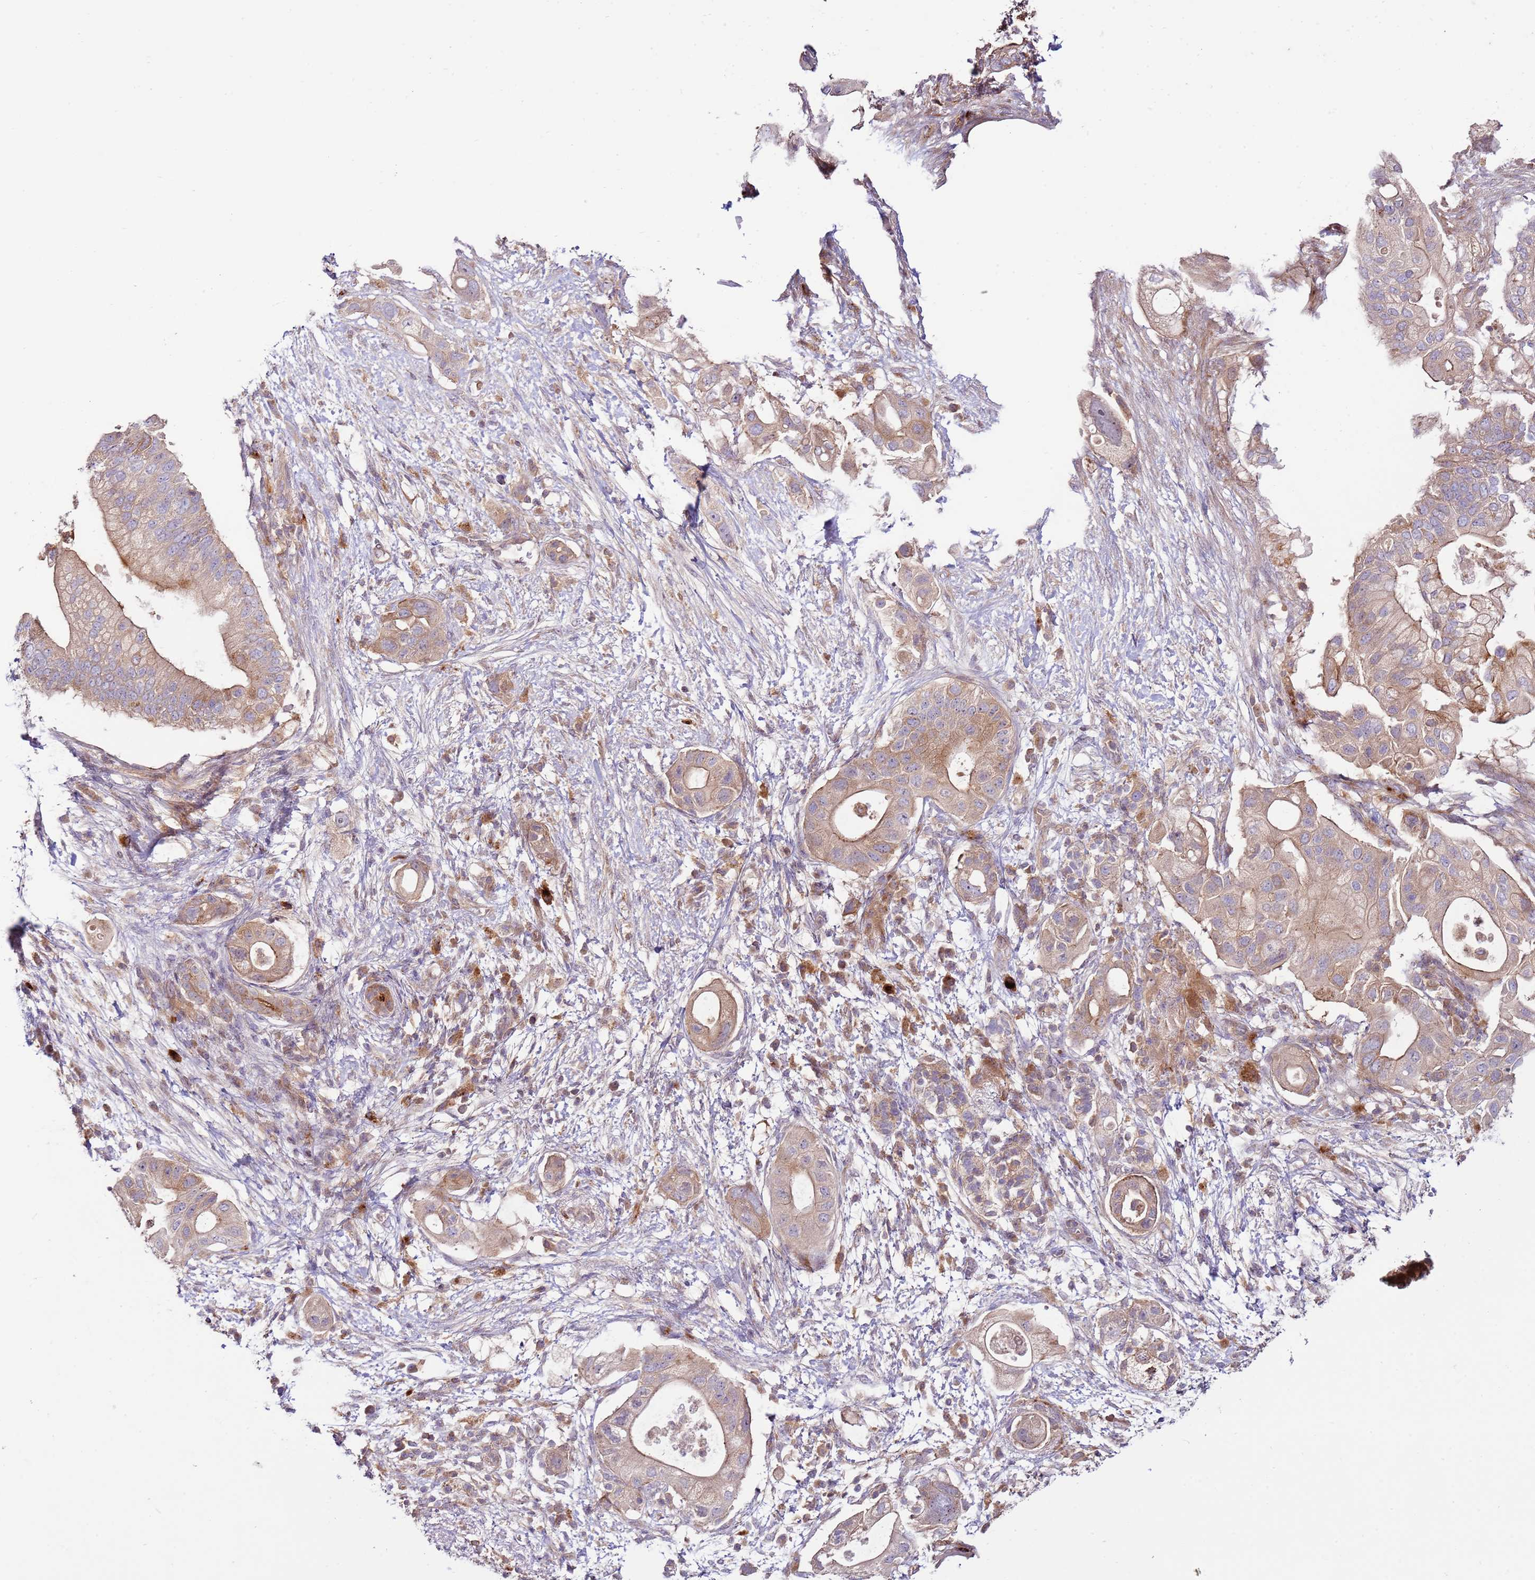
{"staining": {"intensity": "moderate", "quantity": "<25%", "location": "cytoplasmic/membranous"}, "tissue": "pancreatic cancer", "cell_type": "Tumor cells", "image_type": "cancer", "snomed": [{"axis": "morphology", "description": "Adenocarcinoma, NOS"}, {"axis": "topography", "description": "Pancreas"}], "caption": "Pancreatic adenocarcinoma stained with a brown dye displays moderate cytoplasmic/membranous positive expression in about <25% of tumor cells.", "gene": "ZNF624", "patient": {"sex": "female", "age": 72}}